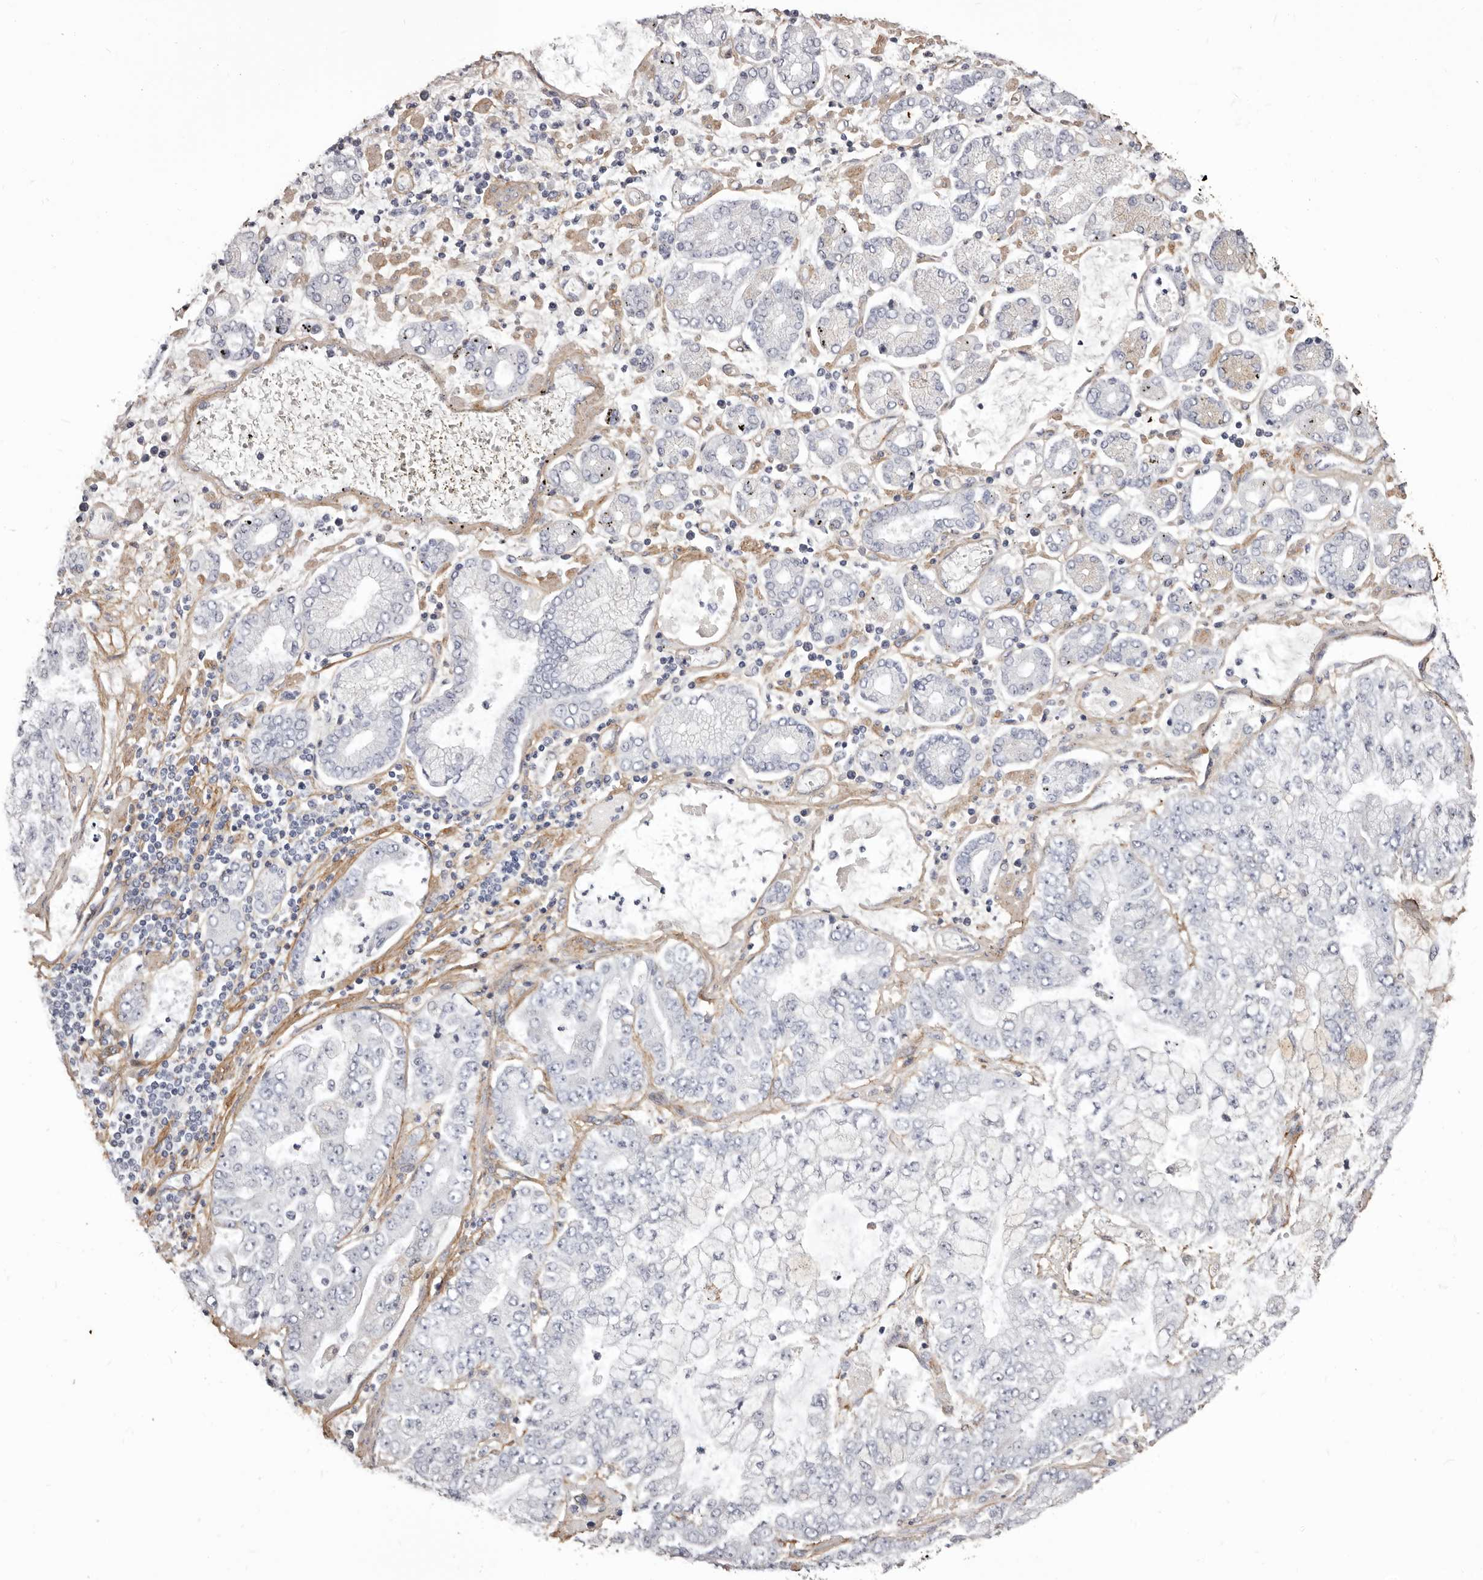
{"staining": {"intensity": "negative", "quantity": "none", "location": "none"}, "tissue": "stomach cancer", "cell_type": "Tumor cells", "image_type": "cancer", "snomed": [{"axis": "morphology", "description": "Adenocarcinoma, NOS"}, {"axis": "topography", "description": "Stomach"}], "caption": "Tumor cells show no significant protein positivity in stomach cancer (adenocarcinoma).", "gene": "COL6A1", "patient": {"sex": "male", "age": 76}}